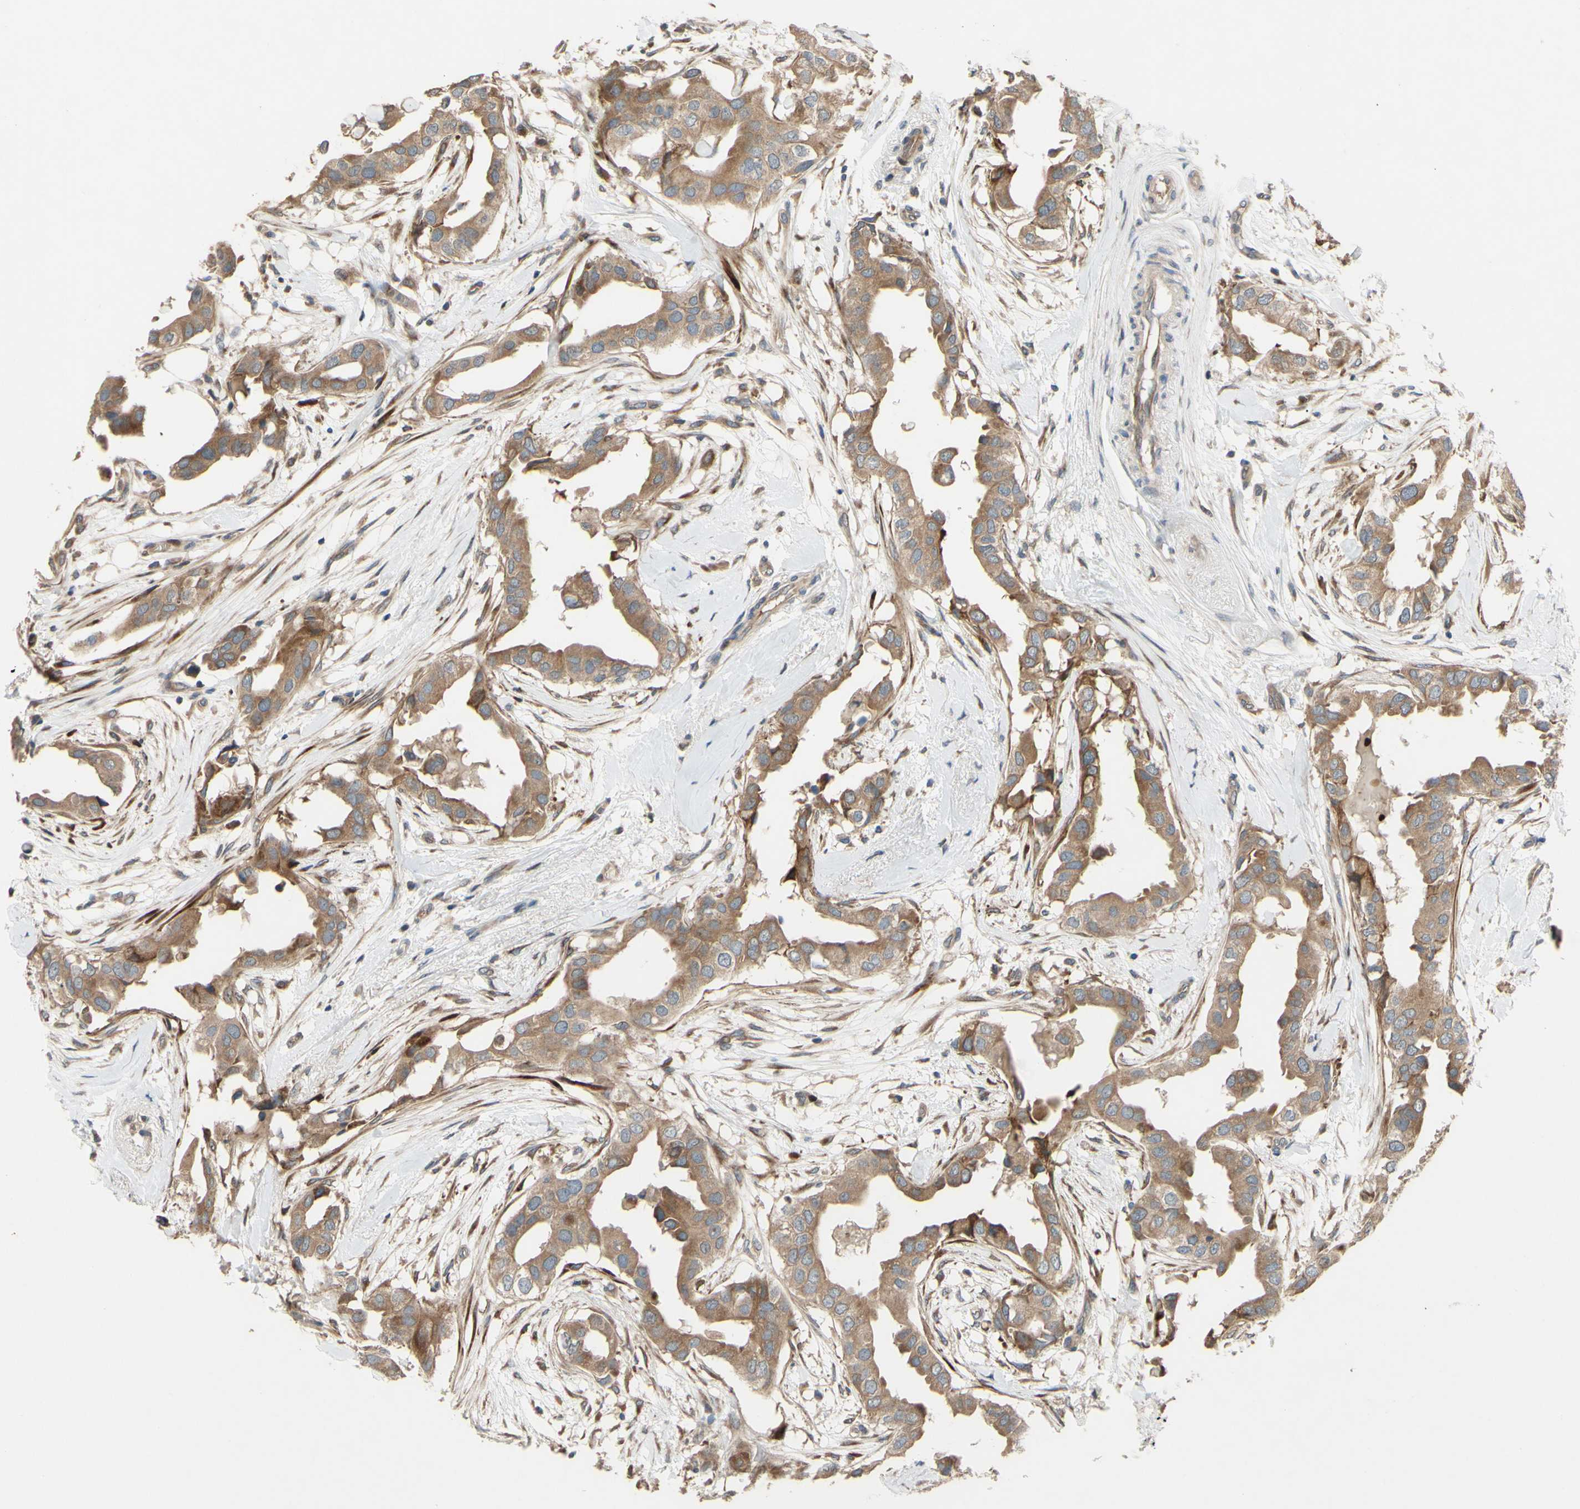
{"staining": {"intensity": "moderate", "quantity": ">75%", "location": "cytoplasmic/membranous"}, "tissue": "breast cancer", "cell_type": "Tumor cells", "image_type": "cancer", "snomed": [{"axis": "morphology", "description": "Duct carcinoma"}, {"axis": "topography", "description": "Breast"}], "caption": "Protein staining of breast infiltrating ductal carcinoma tissue displays moderate cytoplasmic/membranous staining in approximately >75% of tumor cells.", "gene": "SPTLC1", "patient": {"sex": "female", "age": 40}}